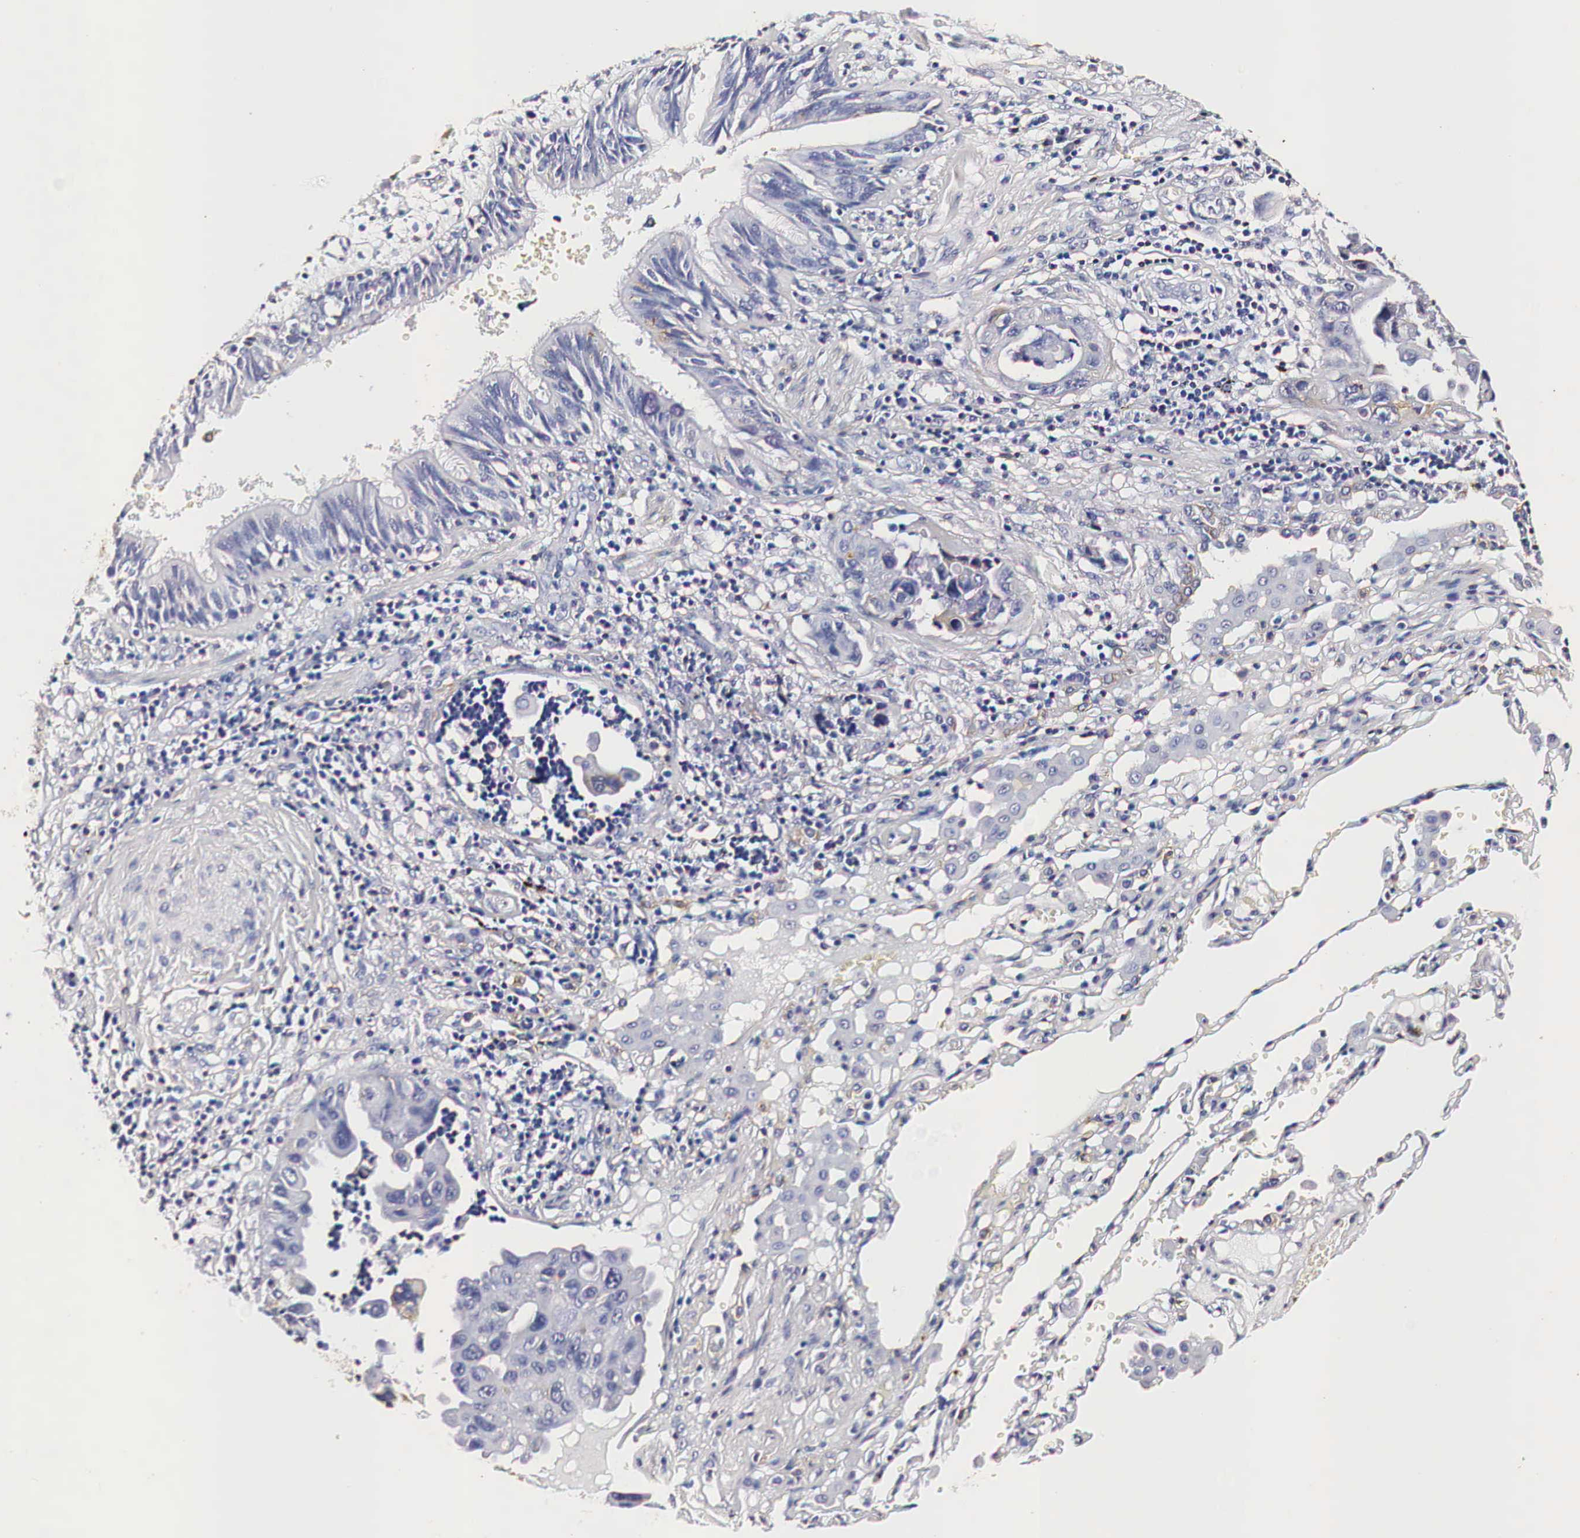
{"staining": {"intensity": "negative", "quantity": "none", "location": "none"}, "tissue": "lung cancer", "cell_type": "Tumor cells", "image_type": "cancer", "snomed": [{"axis": "morphology", "description": "Adenocarcinoma, NOS"}, {"axis": "topography", "description": "Lung"}], "caption": "High magnification brightfield microscopy of lung cancer stained with DAB (brown) and counterstained with hematoxylin (blue): tumor cells show no significant staining.", "gene": "CKAP4", "patient": {"sex": "male", "age": 64}}